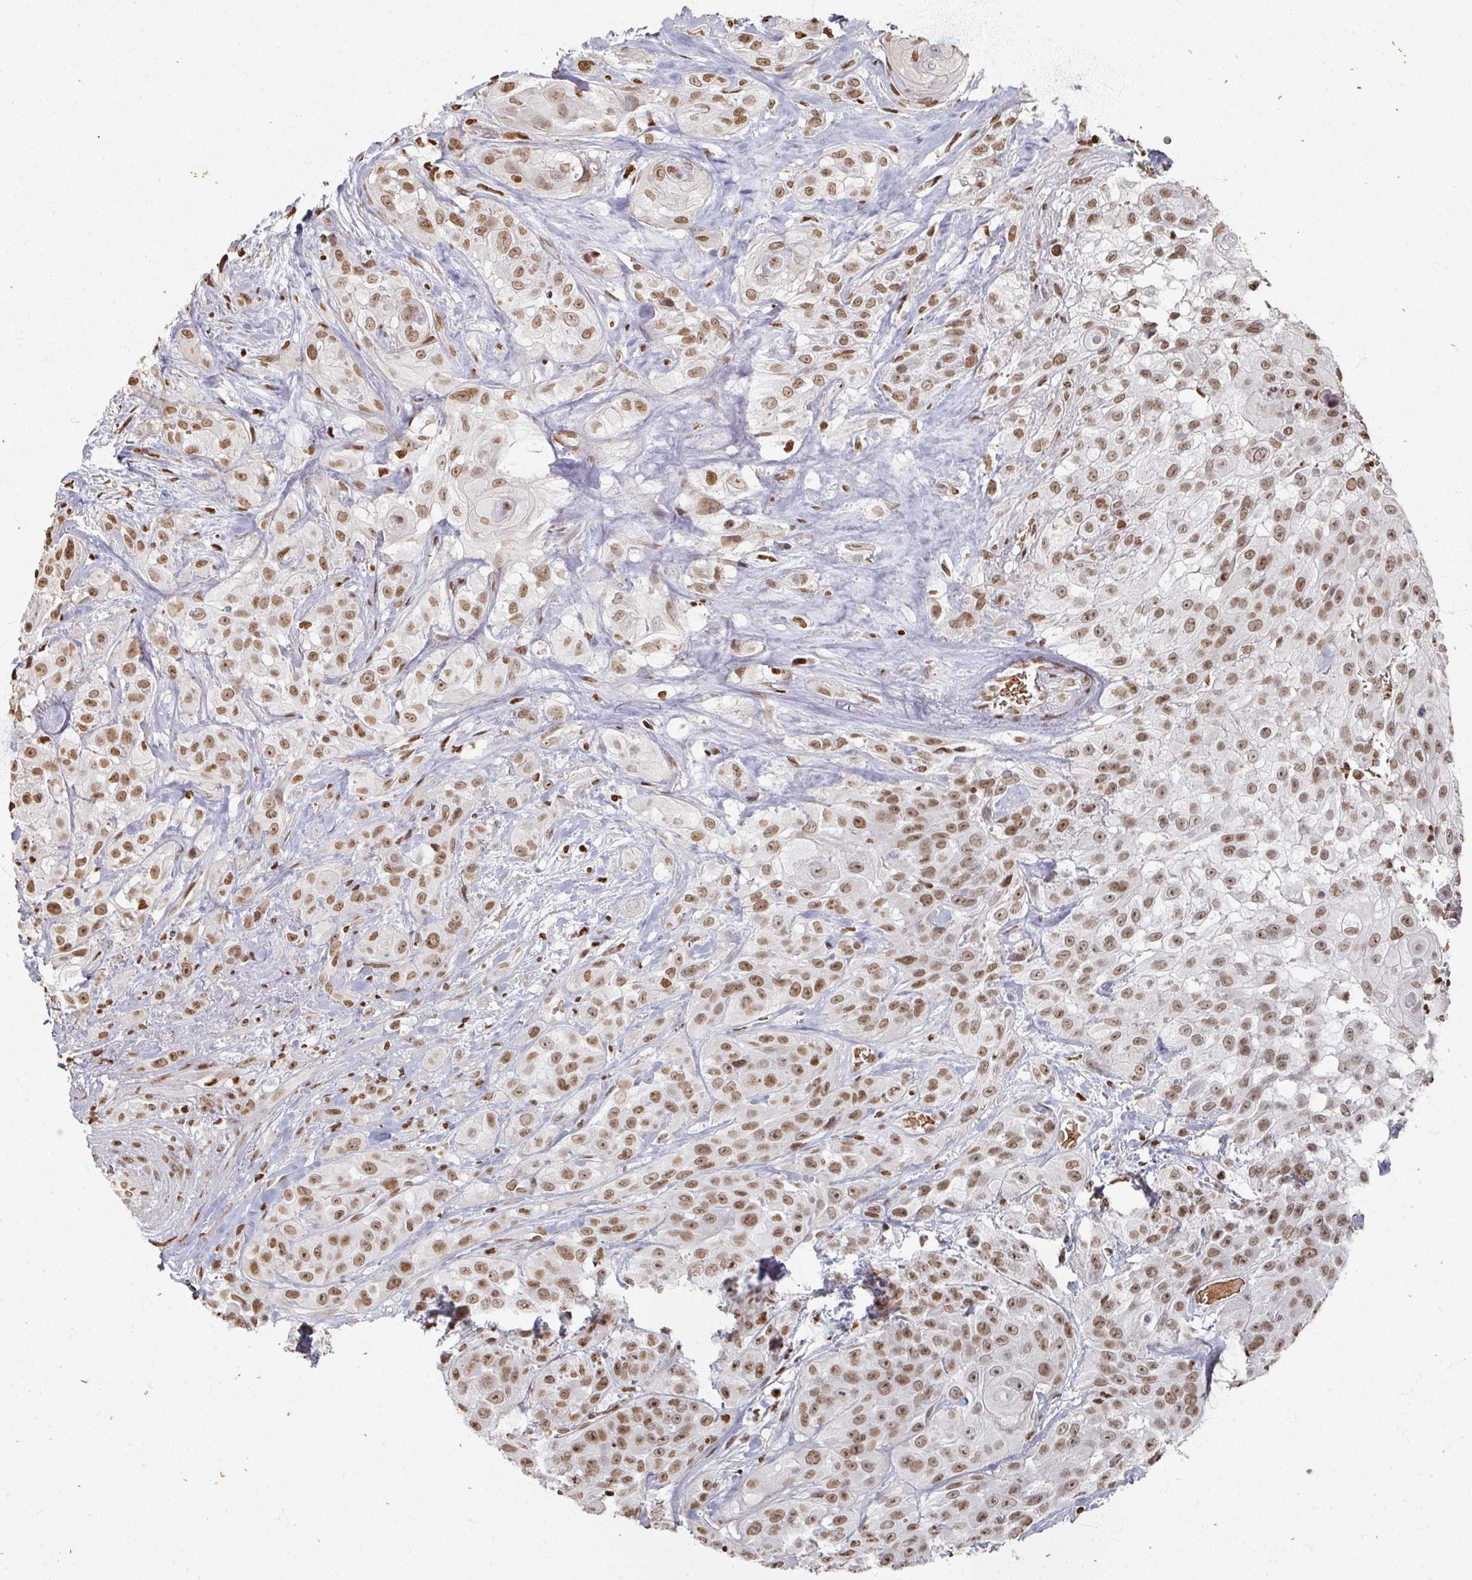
{"staining": {"intensity": "moderate", "quantity": ">75%", "location": "nuclear"}, "tissue": "head and neck cancer", "cell_type": "Tumor cells", "image_type": "cancer", "snomed": [{"axis": "morphology", "description": "Squamous cell carcinoma, NOS"}, {"axis": "topography", "description": "Head-Neck"}], "caption": "Brown immunohistochemical staining in head and neck squamous cell carcinoma exhibits moderate nuclear staining in about >75% of tumor cells. Immunohistochemistry (ihc) stains the protein in brown and the nuclei are stained blue.", "gene": "DCUN1D5", "patient": {"sex": "male", "age": 83}}